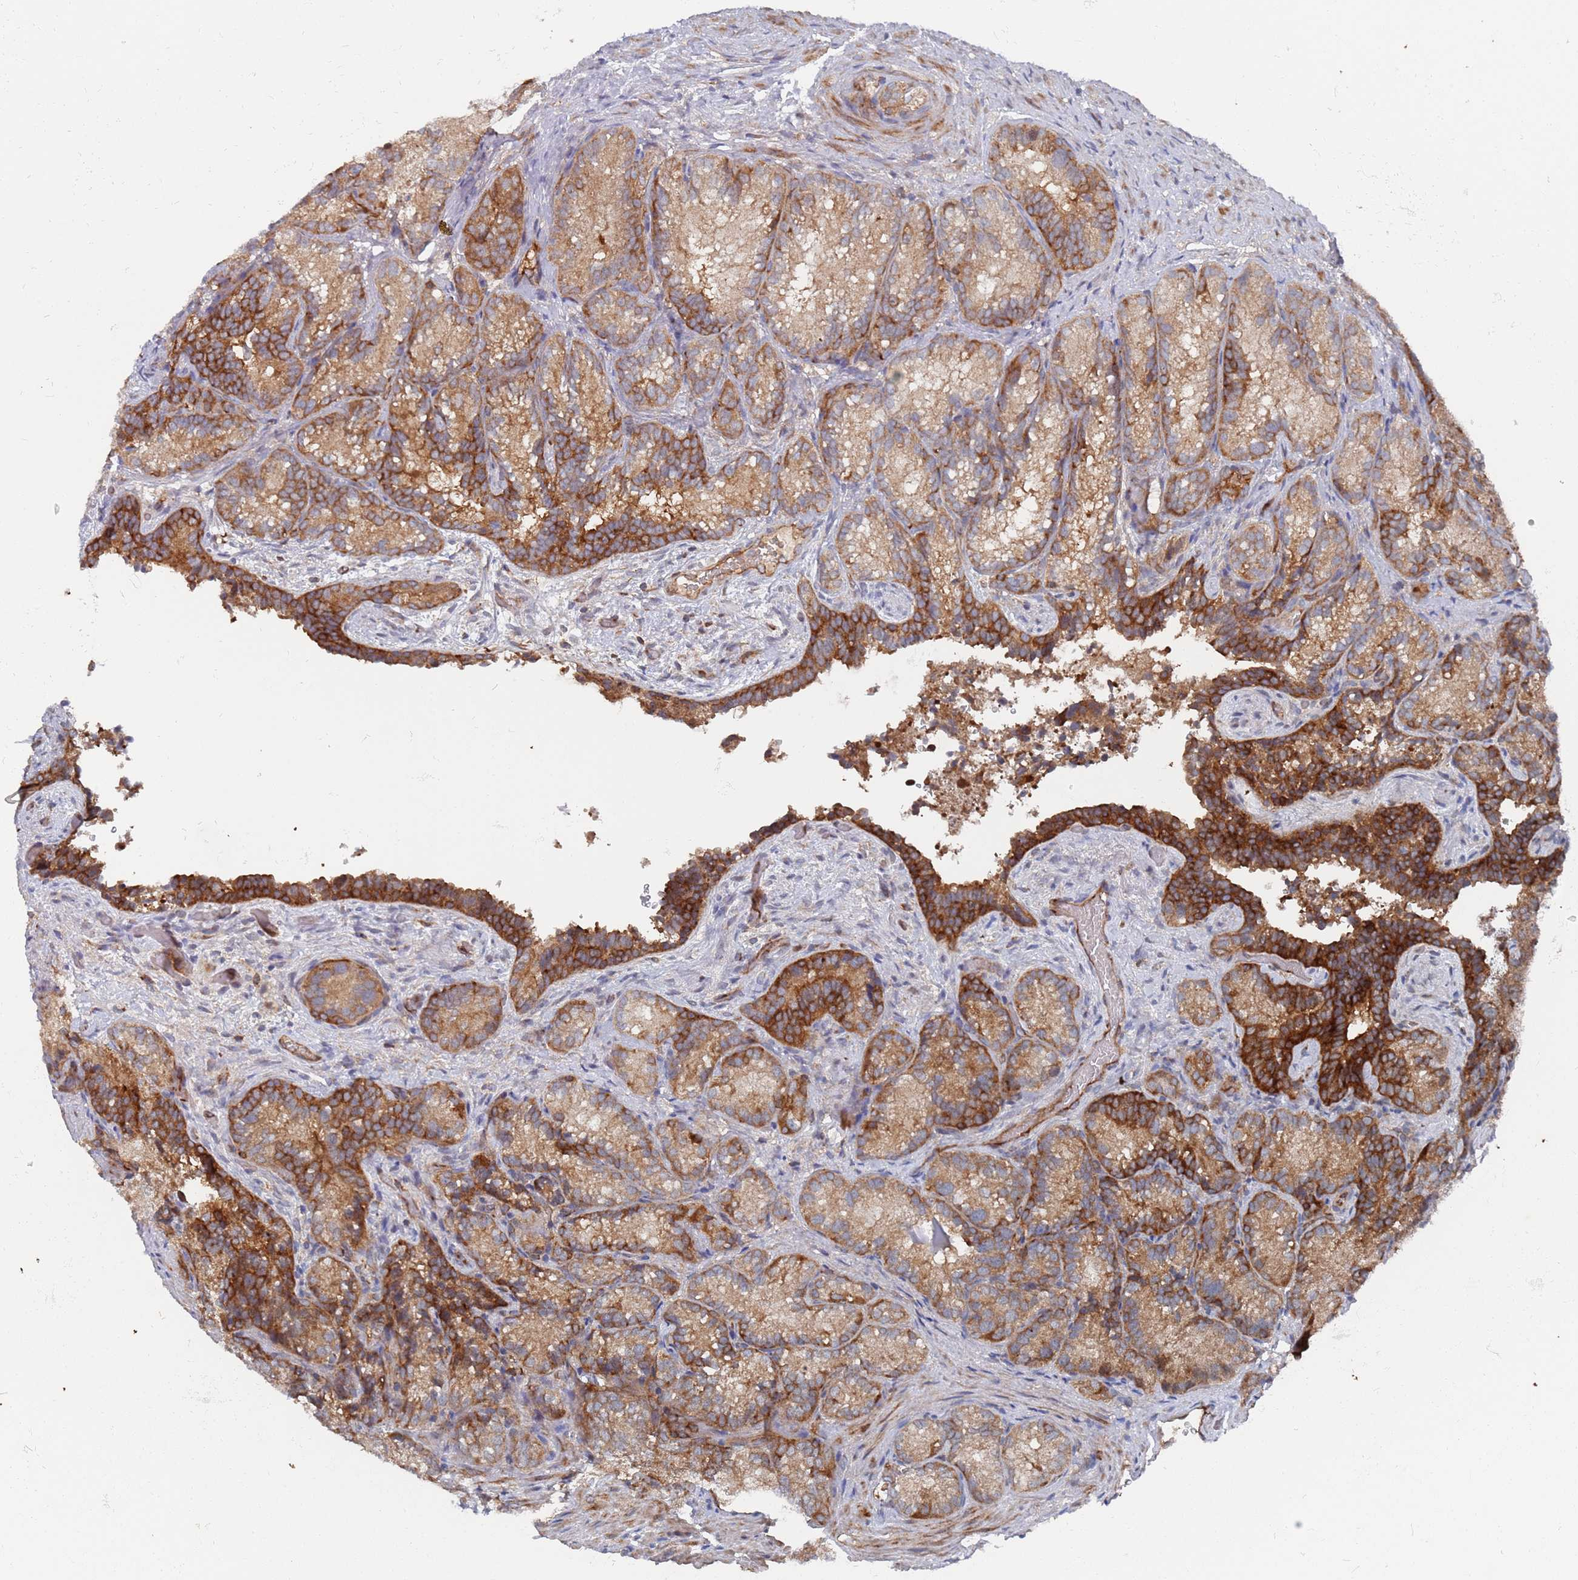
{"staining": {"intensity": "strong", "quantity": "<25%", "location": "cytoplasmic/membranous"}, "tissue": "seminal vesicle", "cell_type": "Glandular cells", "image_type": "normal", "snomed": [{"axis": "morphology", "description": "Normal tissue, NOS"}, {"axis": "topography", "description": "Seminal veicle"}], "caption": "The immunohistochemical stain highlights strong cytoplasmic/membranous positivity in glandular cells of benign seminal vesicle.", "gene": "DDX60", "patient": {"sex": "male", "age": 58}}